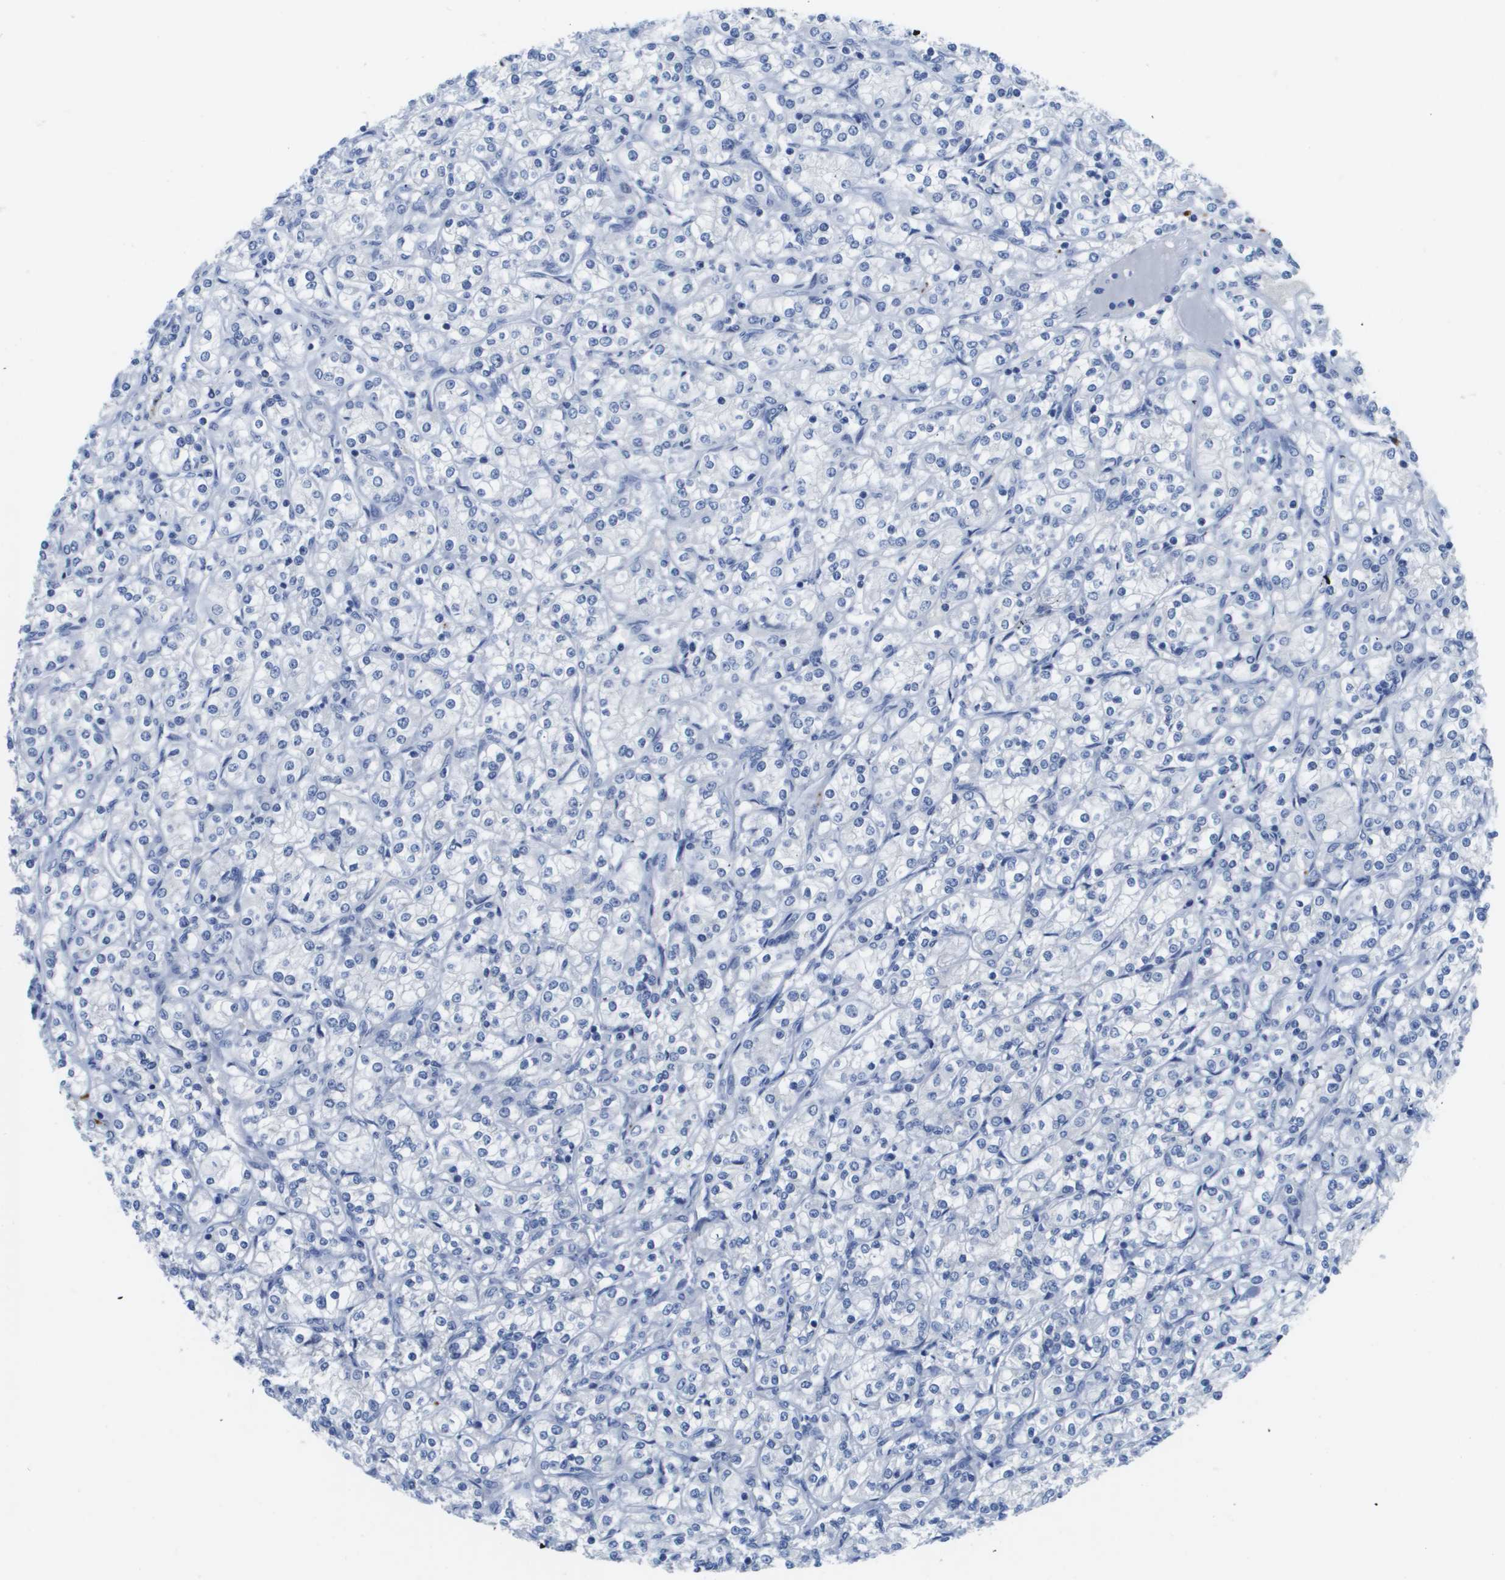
{"staining": {"intensity": "negative", "quantity": "none", "location": "none"}, "tissue": "renal cancer", "cell_type": "Tumor cells", "image_type": "cancer", "snomed": [{"axis": "morphology", "description": "Adenocarcinoma, NOS"}, {"axis": "topography", "description": "Kidney"}], "caption": "IHC image of human renal cancer stained for a protein (brown), which shows no positivity in tumor cells.", "gene": "MS4A1", "patient": {"sex": "male", "age": 77}}